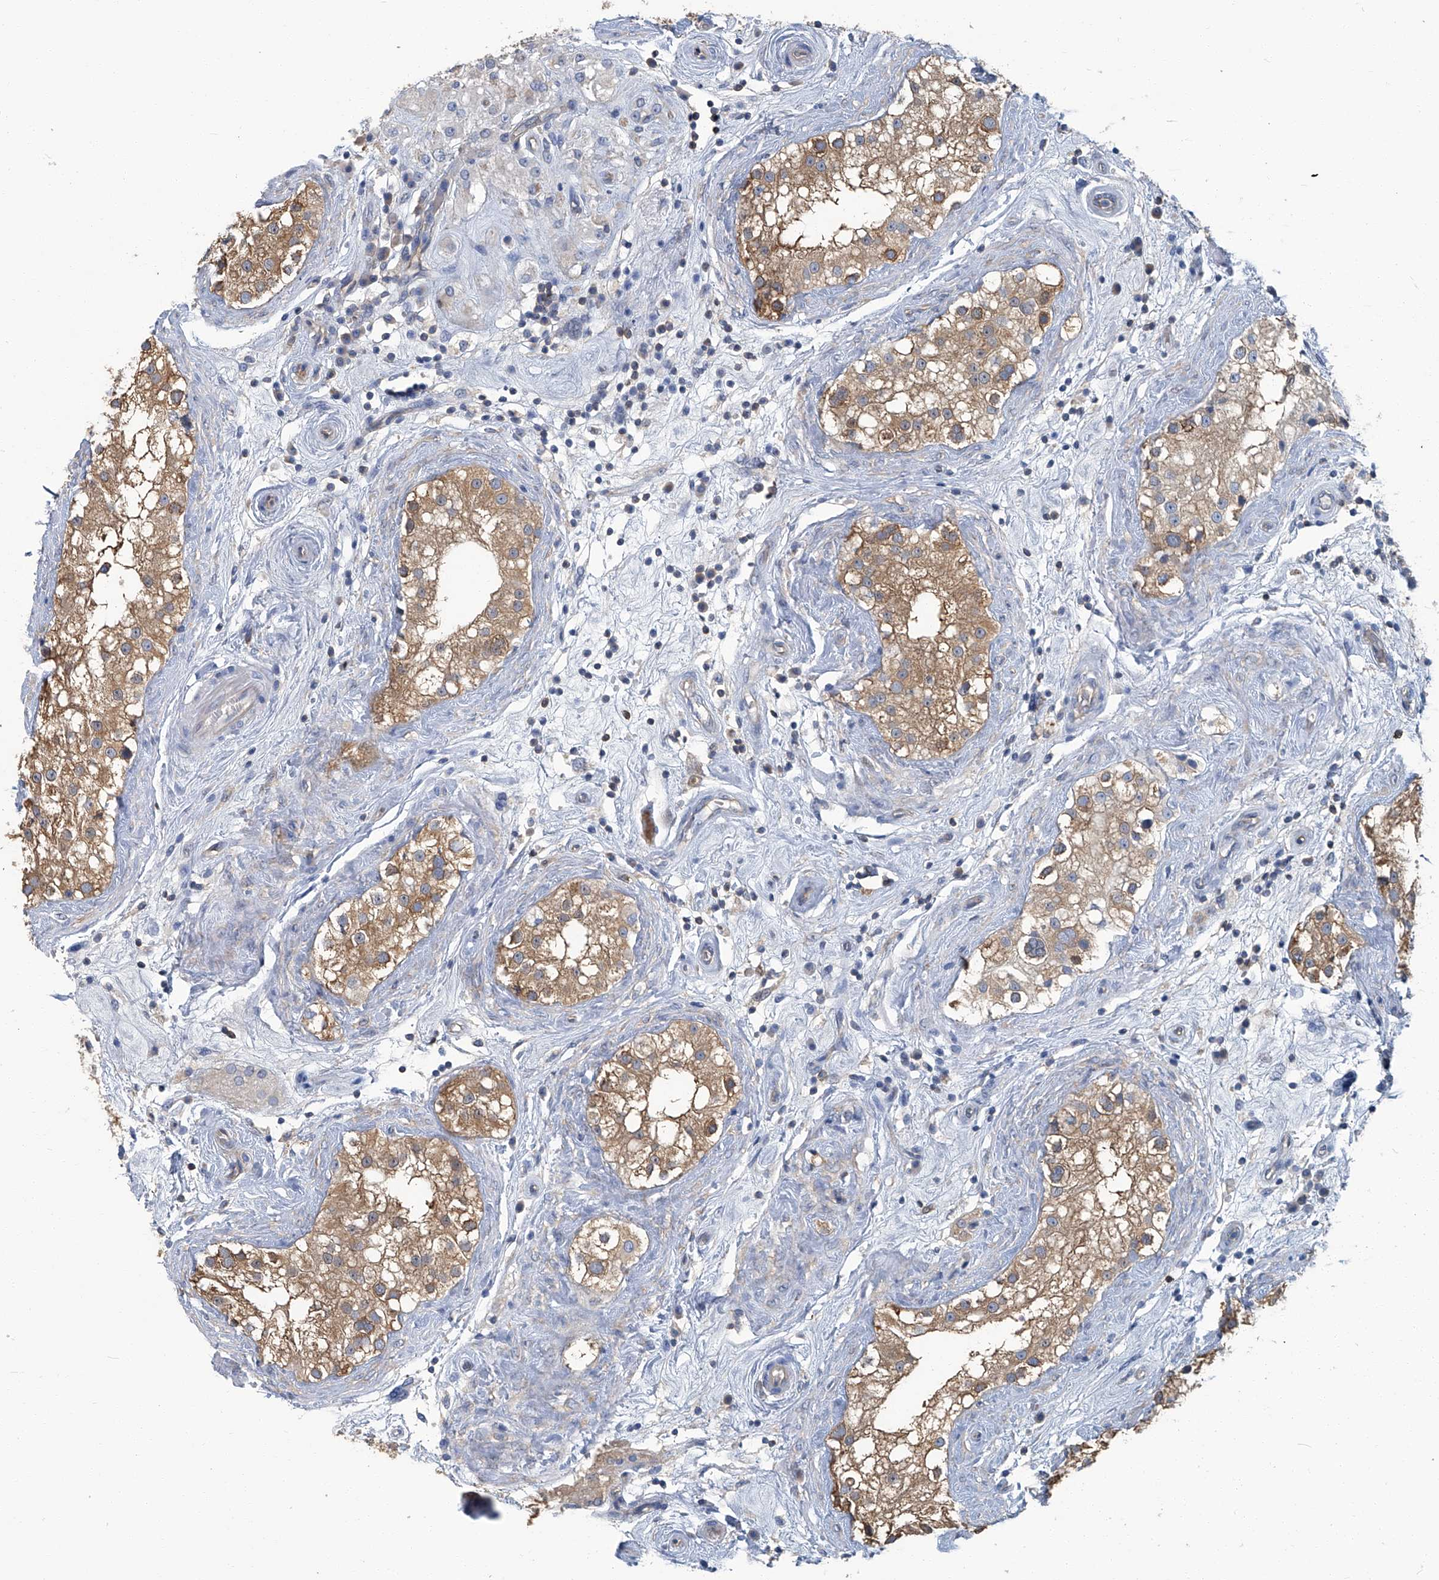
{"staining": {"intensity": "moderate", "quantity": ">75%", "location": "cytoplasmic/membranous"}, "tissue": "testis", "cell_type": "Cells in seminiferous ducts", "image_type": "normal", "snomed": [{"axis": "morphology", "description": "Normal tissue, NOS"}, {"axis": "topography", "description": "Testis"}], "caption": "High-magnification brightfield microscopy of normal testis stained with DAB (brown) and counterstained with hematoxylin (blue). cells in seminiferous ducts exhibit moderate cytoplasmic/membranous positivity is seen in approximately>75% of cells. (Stains: DAB in brown, nuclei in blue, Microscopy: brightfield microscopy at high magnification).", "gene": "PFKL", "patient": {"sex": "male", "age": 84}}